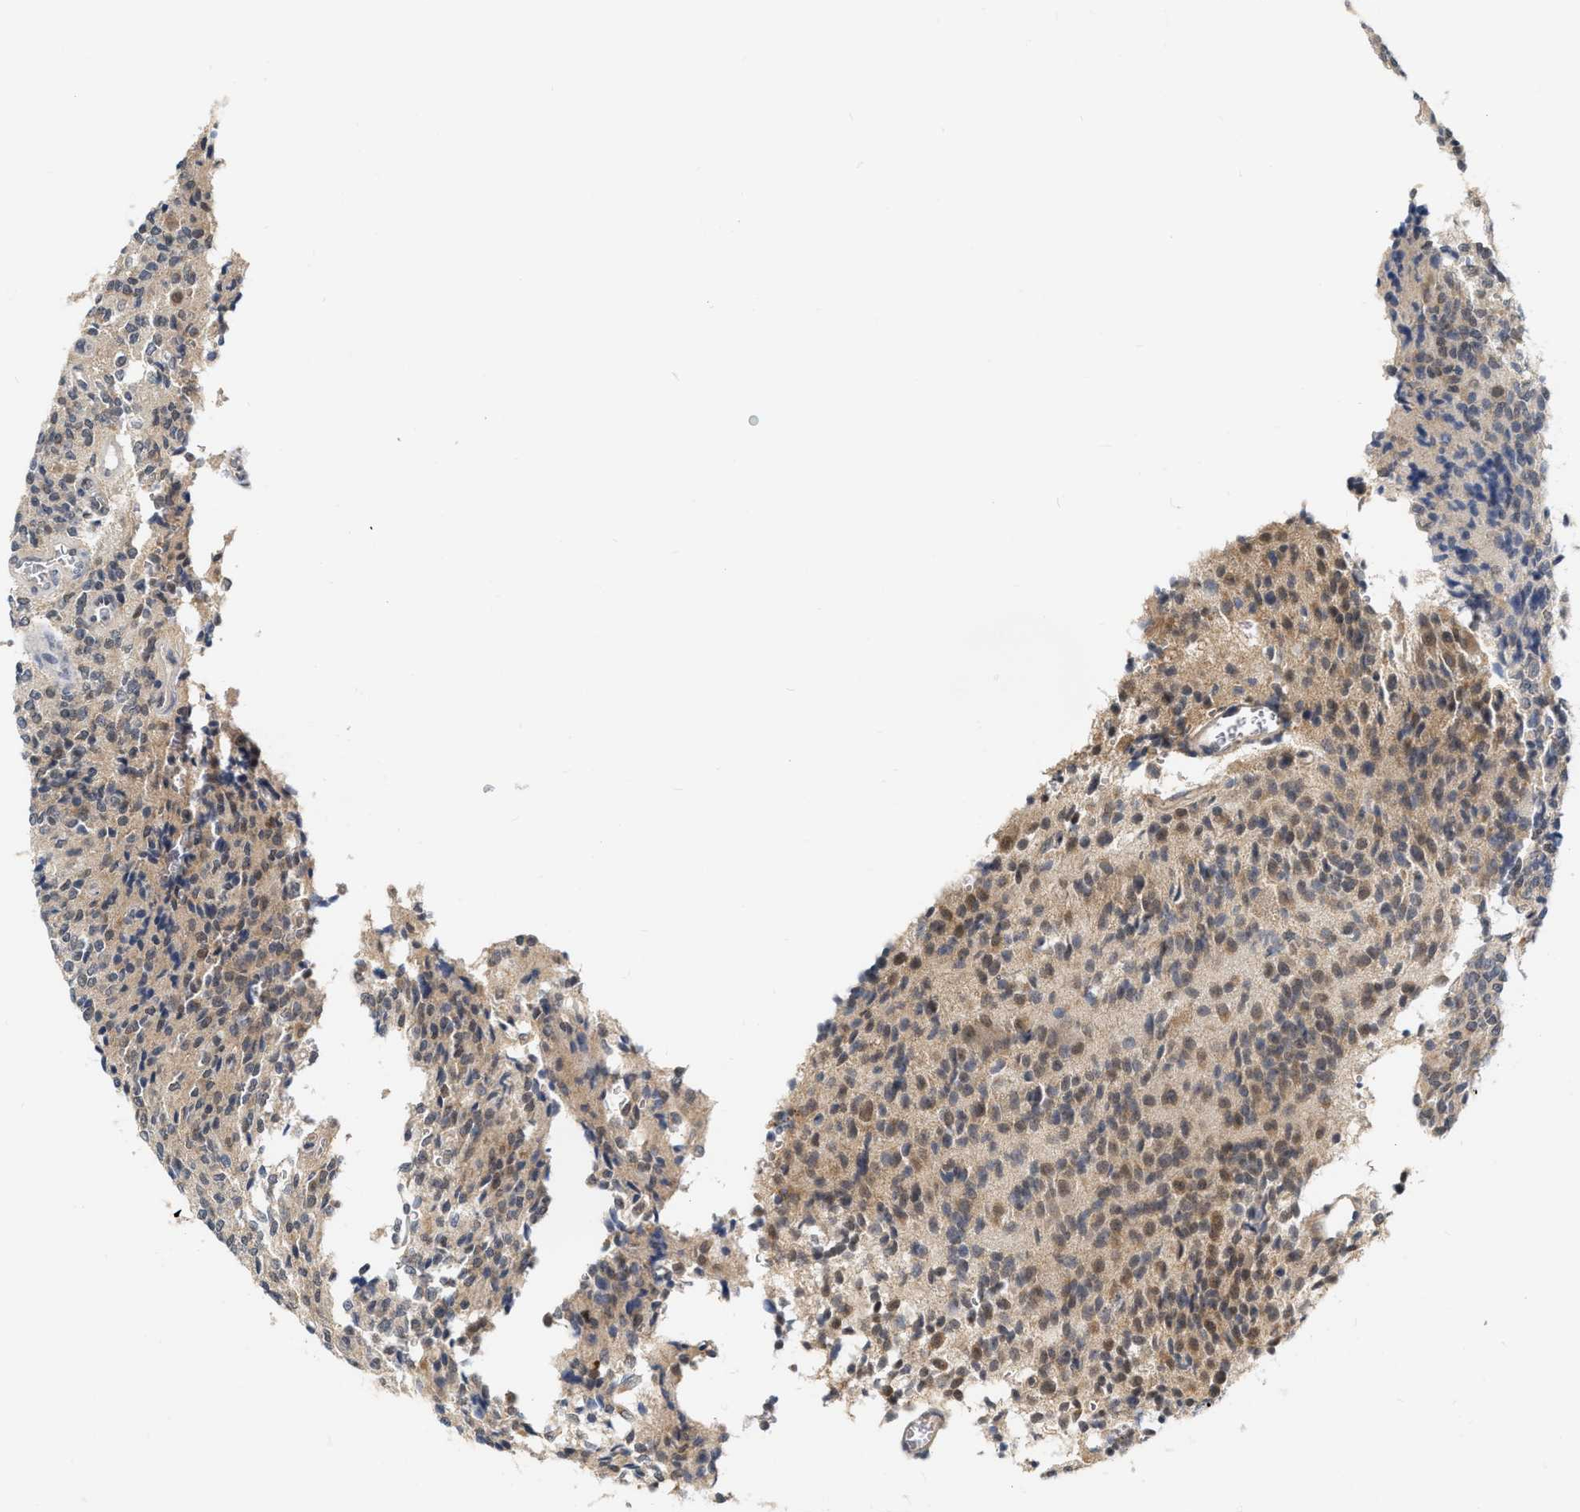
{"staining": {"intensity": "moderate", "quantity": ">75%", "location": "cytoplasmic/membranous"}, "tissue": "glioma", "cell_type": "Tumor cells", "image_type": "cancer", "snomed": [{"axis": "morphology", "description": "Glioma, malignant, High grade"}, {"axis": "topography", "description": "Brain"}], "caption": "Glioma tissue shows moderate cytoplasmic/membranous positivity in about >75% of tumor cells (Brightfield microscopy of DAB IHC at high magnification).", "gene": "RUVBL1", "patient": {"sex": "male", "age": 34}}